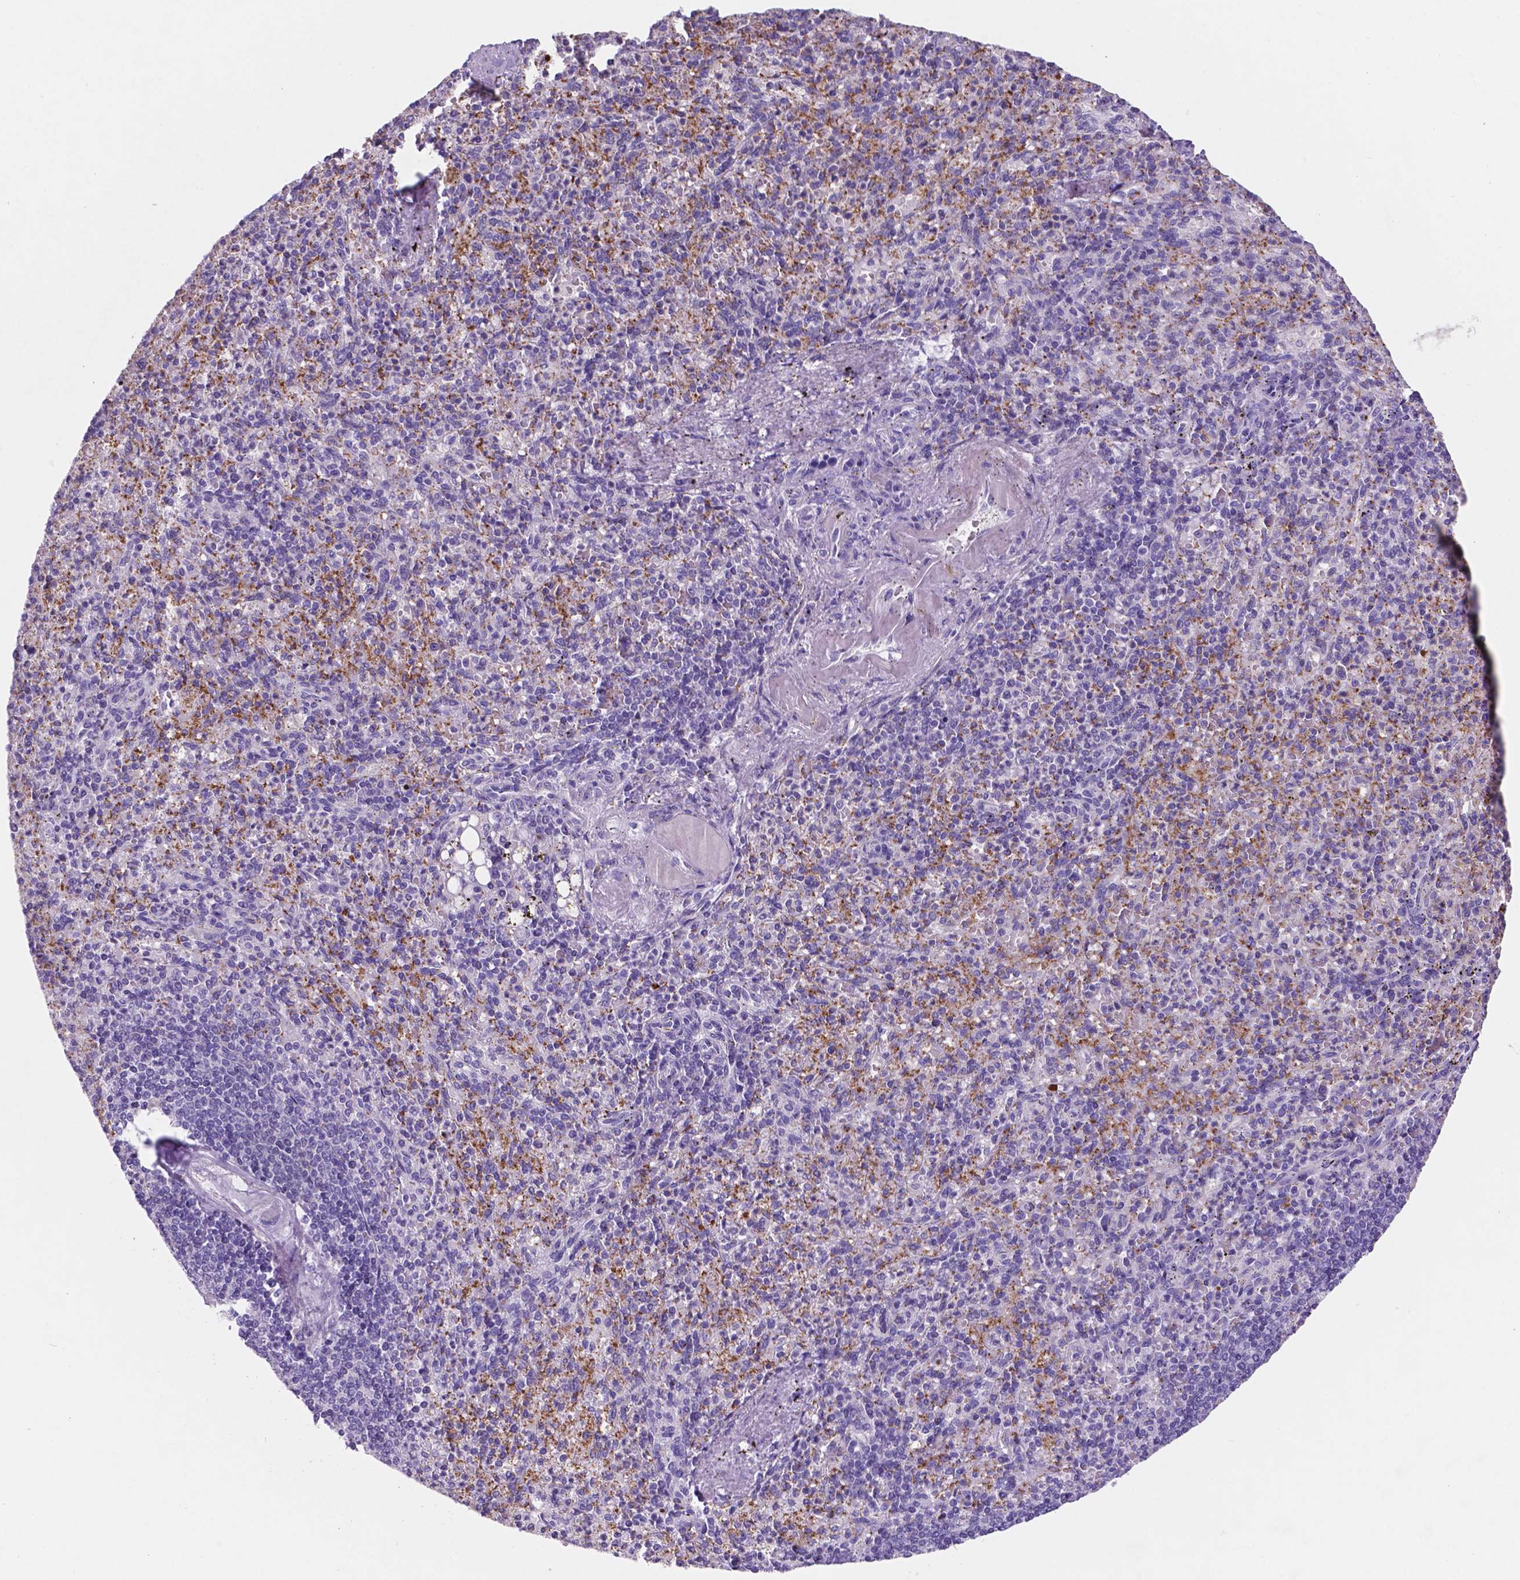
{"staining": {"intensity": "negative", "quantity": "none", "location": "none"}, "tissue": "spleen", "cell_type": "Cells in red pulp", "image_type": "normal", "snomed": [{"axis": "morphology", "description": "Normal tissue, NOS"}, {"axis": "topography", "description": "Spleen"}], "caption": "Immunohistochemistry (IHC) of normal spleen reveals no positivity in cells in red pulp. (Brightfield microscopy of DAB (3,3'-diaminobenzidine) immunohistochemistry at high magnification).", "gene": "EBLN2", "patient": {"sex": "female", "age": 74}}